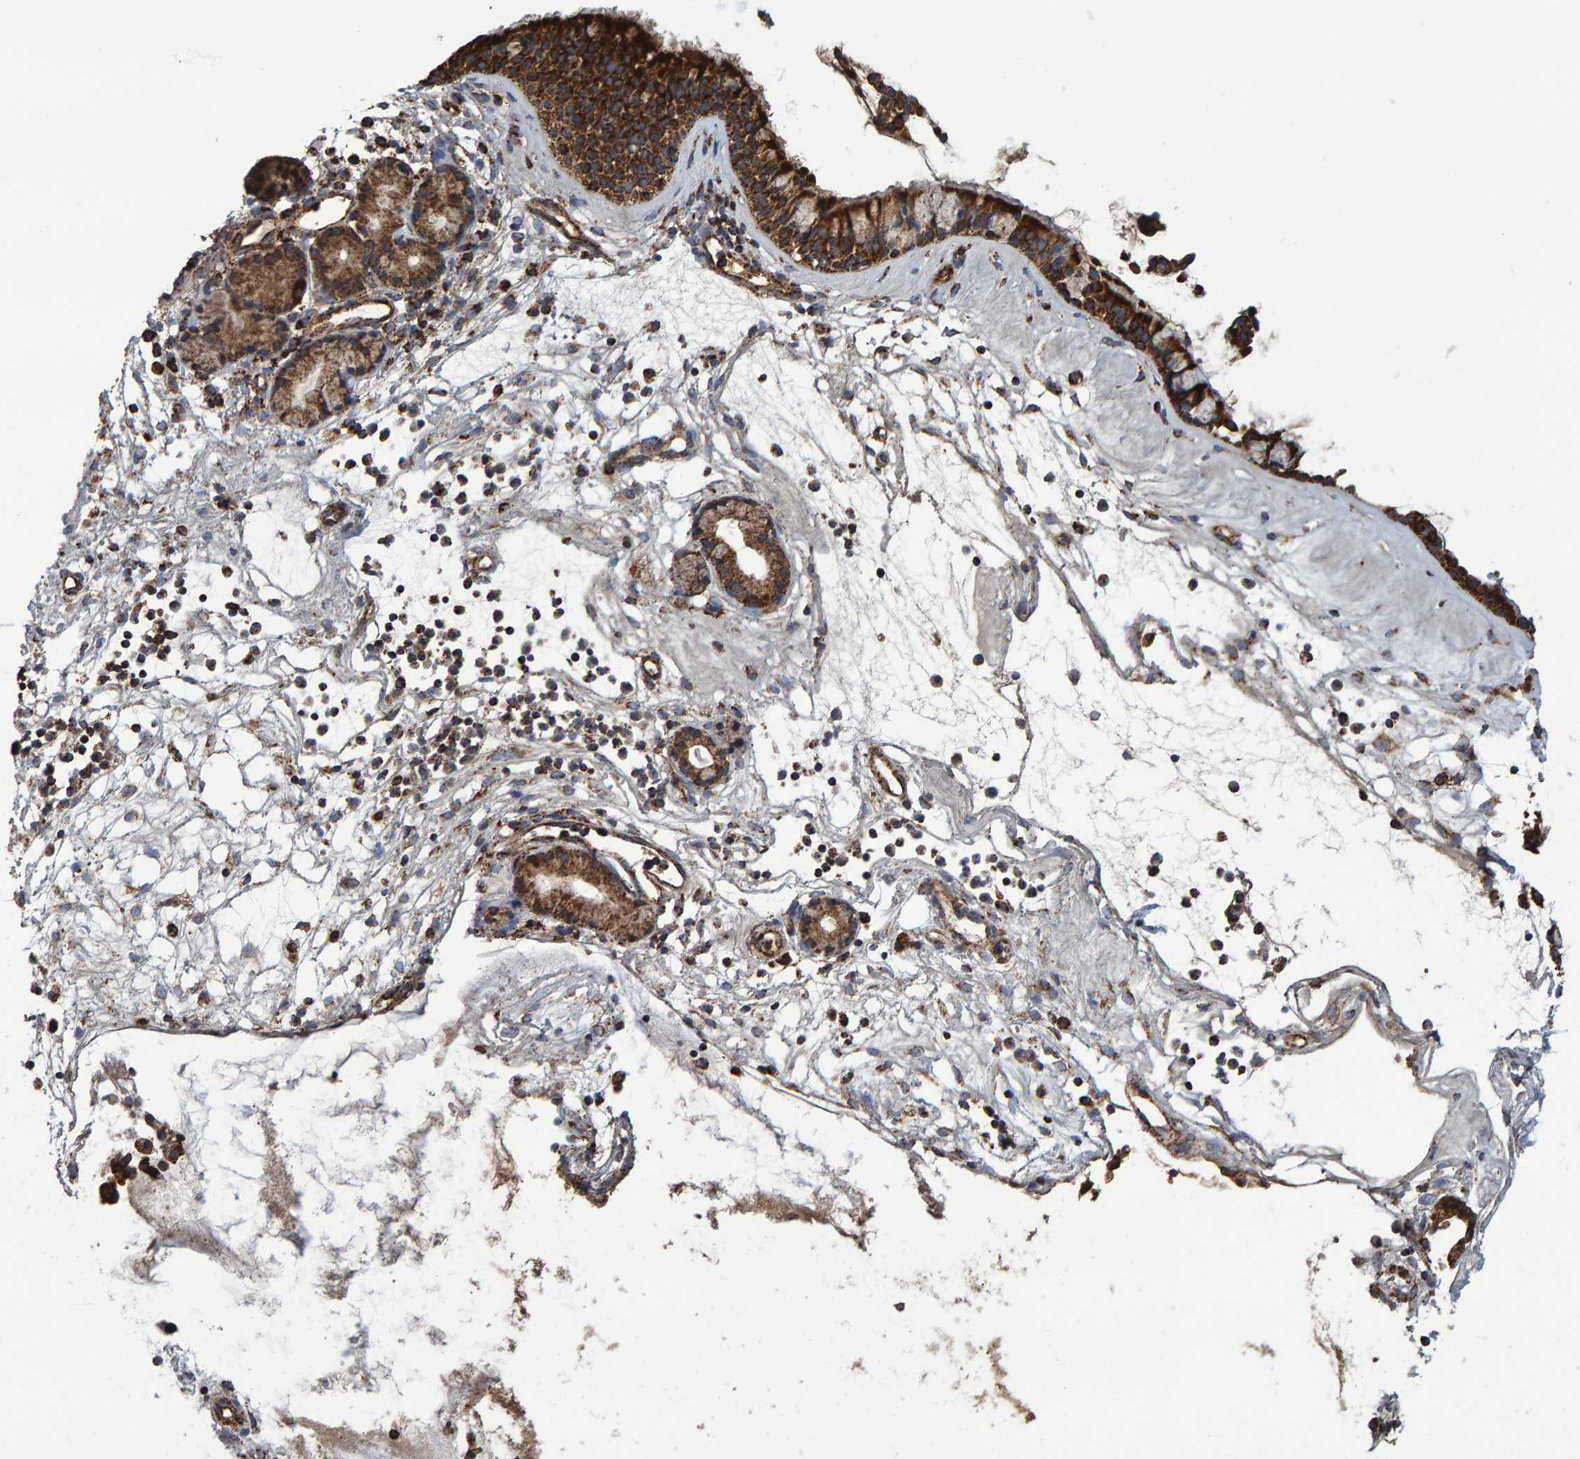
{"staining": {"intensity": "strong", "quantity": ">75%", "location": "cytoplasmic/membranous"}, "tissue": "nasopharynx", "cell_type": "Respiratory epithelial cells", "image_type": "normal", "snomed": [{"axis": "morphology", "description": "Normal tissue, NOS"}, {"axis": "topography", "description": "Nasopharynx"}], "caption": "This micrograph reveals unremarkable nasopharynx stained with IHC to label a protein in brown. The cytoplasmic/membranous of respiratory epithelial cells show strong positivity for the protein. Nuclei are counter-stained blue.", "gene": "MRPL45", "patient": {"sex": "female", "age": 42}}